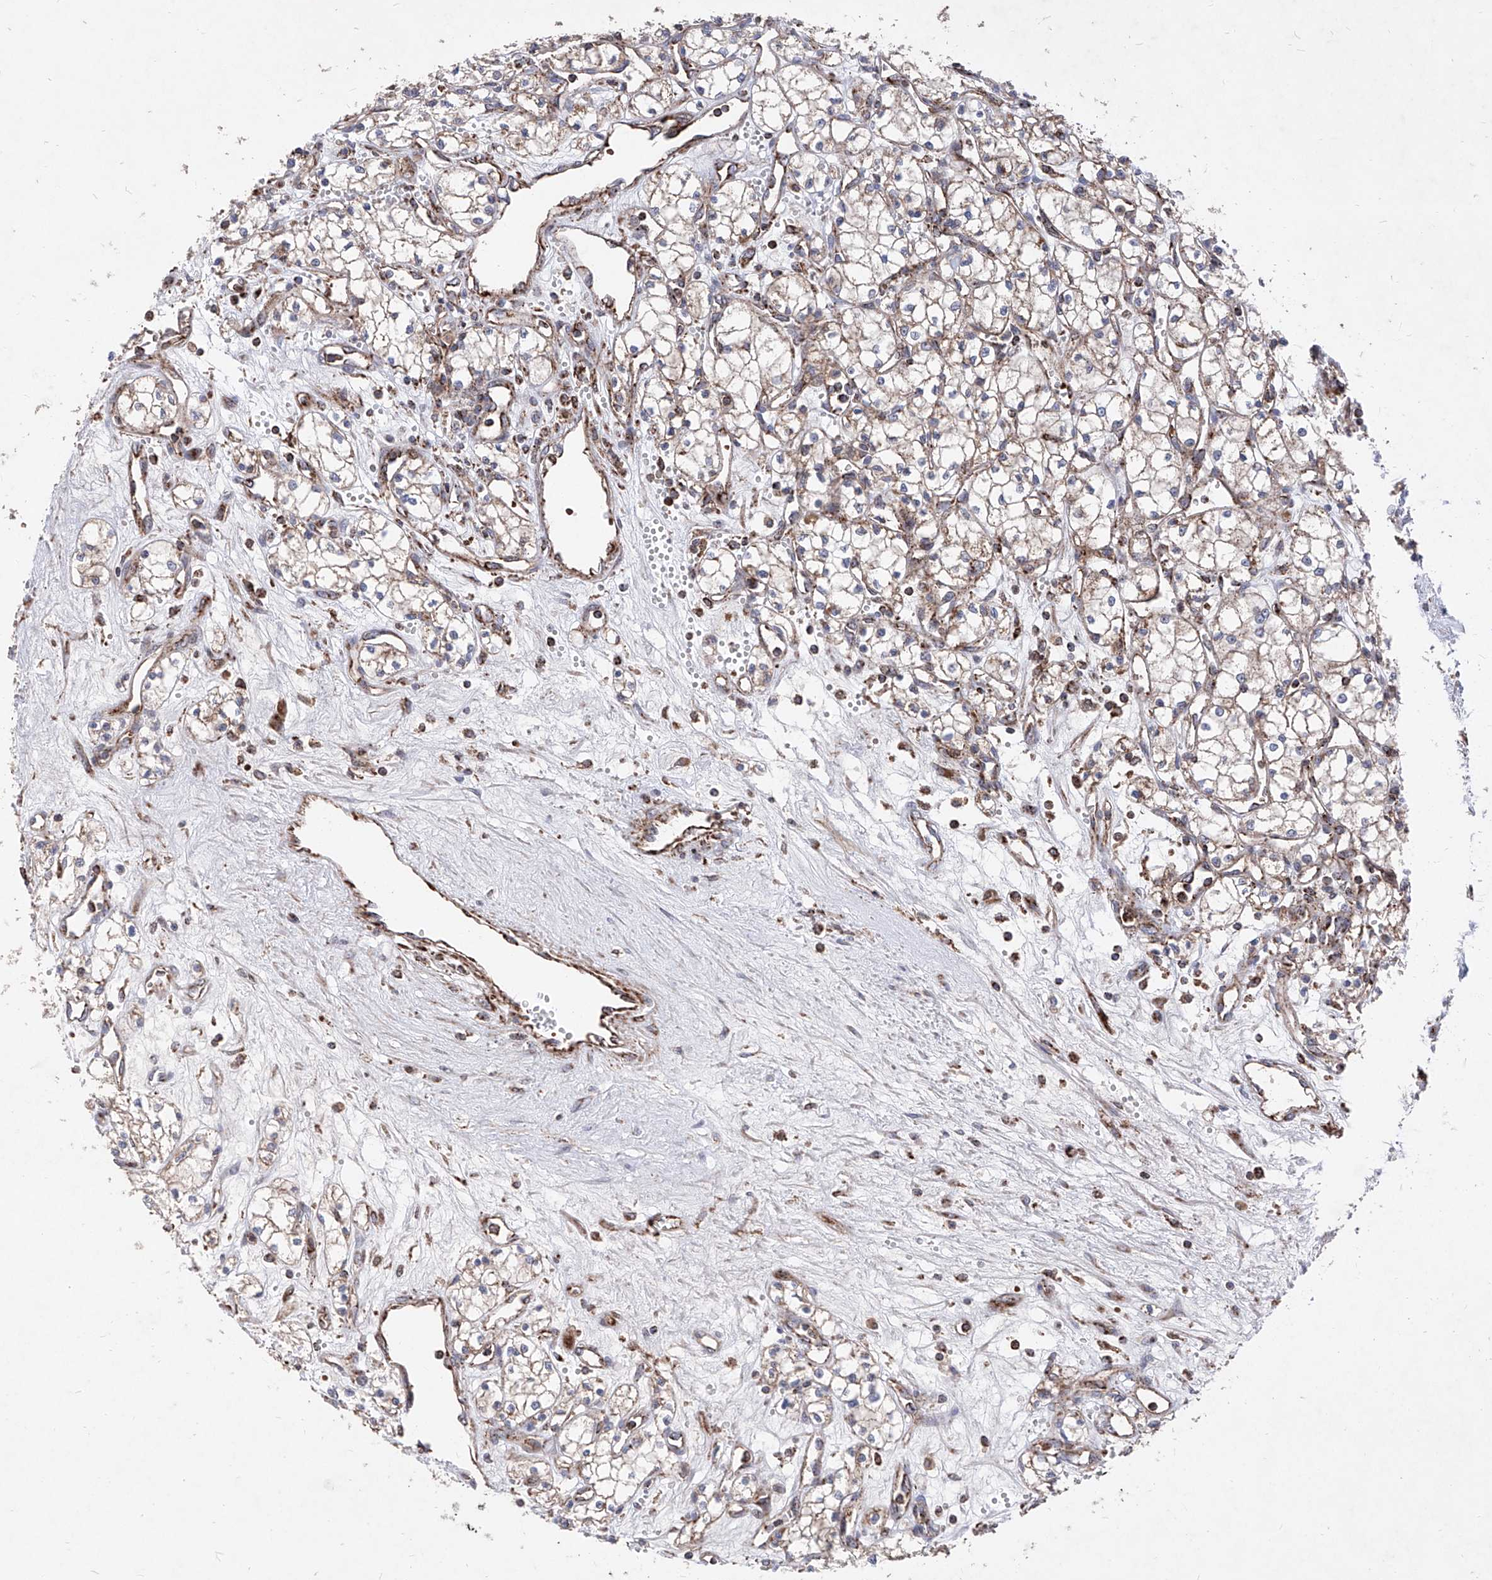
{"staining": {"intensity": "weak", "quantity": ">75%", "location": "cytoplasmic/membranous"}, "tissue": "renal cancer", "cell_type": "Tumor cells", "image_type": "cancer", "snomed": [{"axis": "morphology", "description": "Adenocarcinoma, NOS"}, {"axis": "topography", "description": "Kidney"}], "caption": "The micrograph displays staining of renal adenocarcinoma, revealing weak cytoplasmic/membranous protein expression (brown color) within tumor cells. The staining was performed using DAB to visualize the protein expression in brown, while the nuclei were stained in blue with hematoxylin (Magnification: 20x).", "gene": "SEMA6A", "patient": {"sex": "male", "age": 59}}